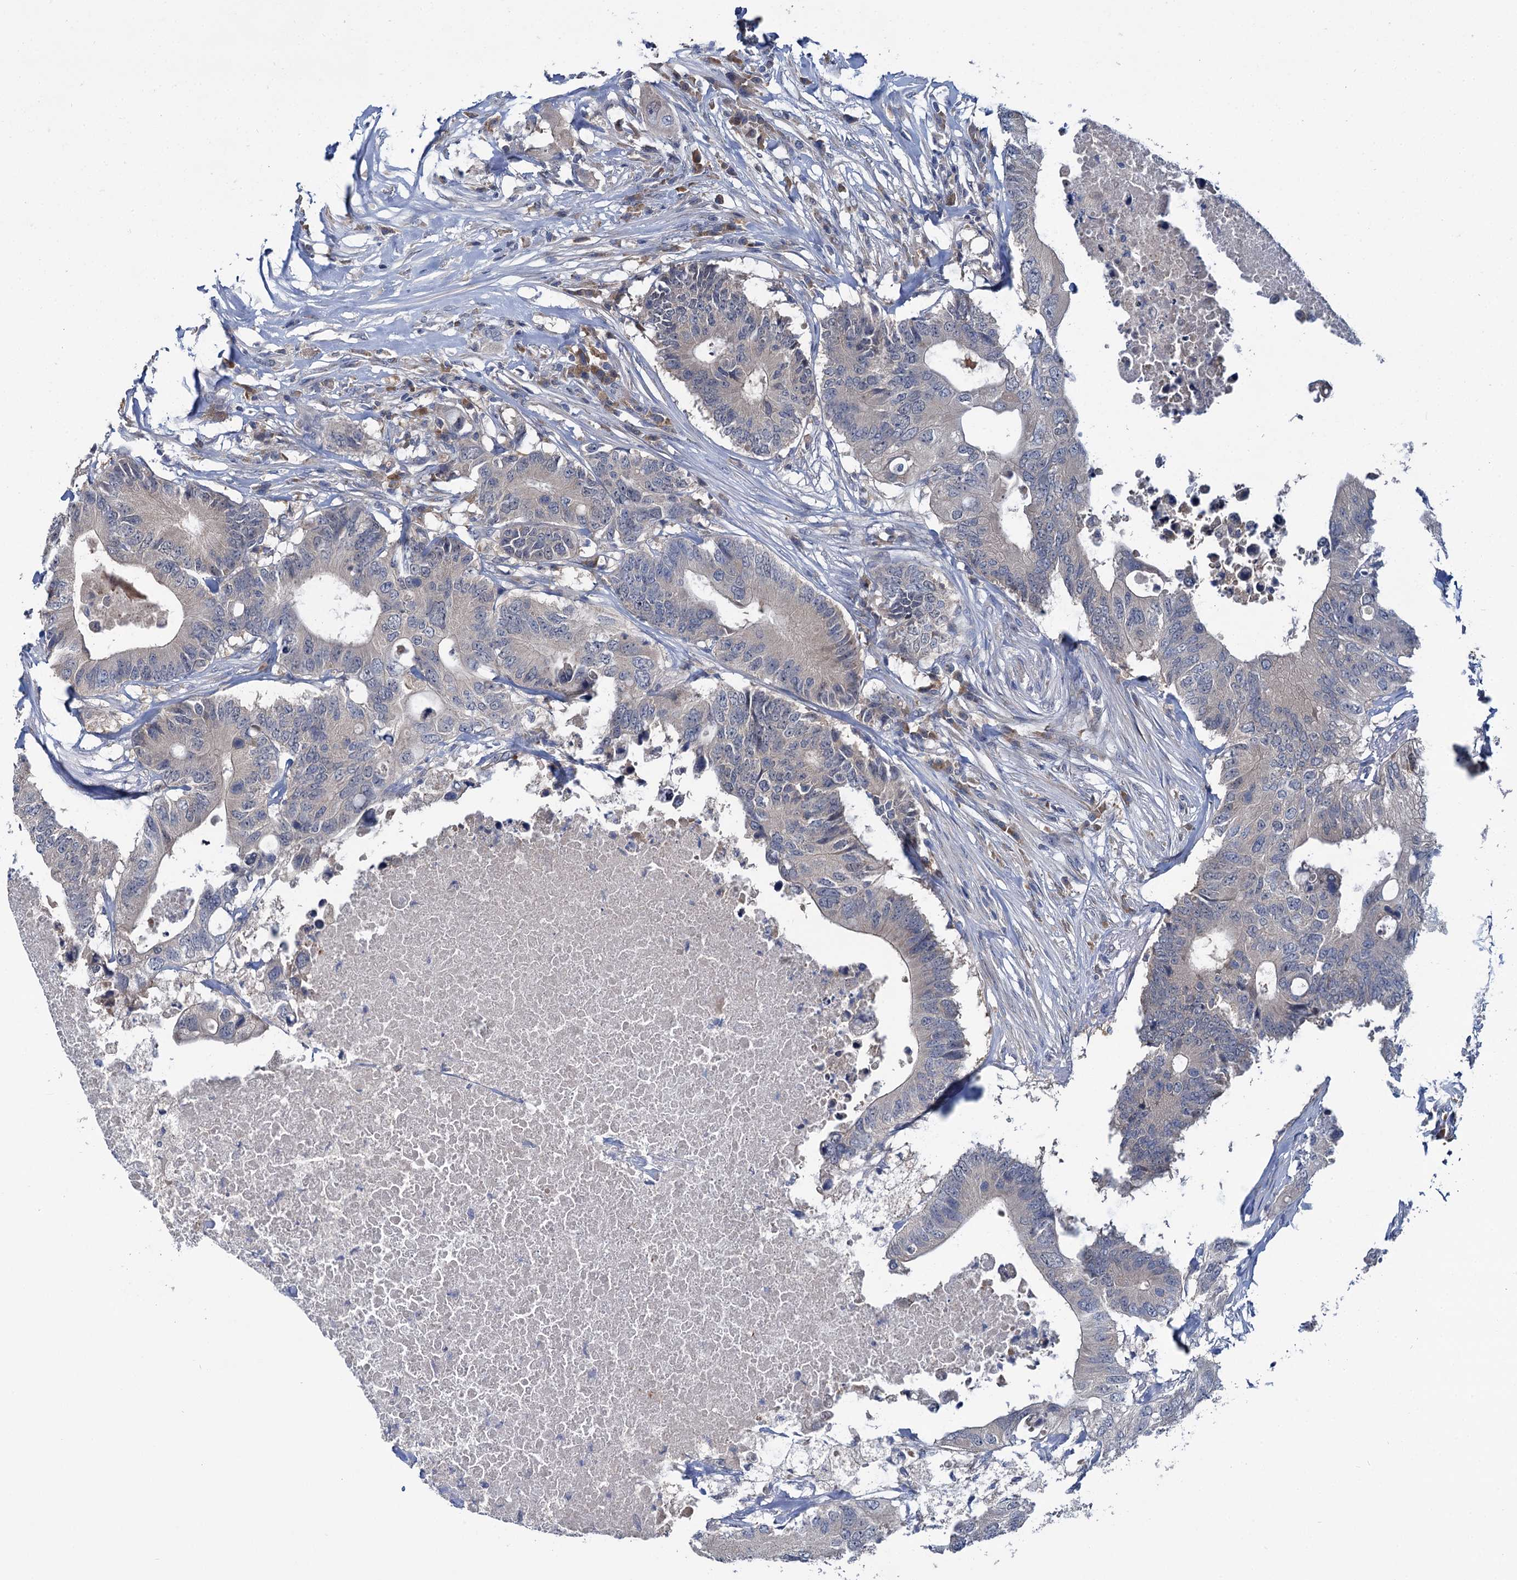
{"staining": {"intensity": "negative", "quantity": "none", "location": "none"}, "tissue": "colorectal cancer", "cell_type": "Tumor cells", "image_type": "cancer", "snomed": [{"axis": "morphology", "description": "Adenocarcinoma, NOS"}, {"axis": "topography", "description": "Colon"}], "caption": "A histopathology image of colorectal cancer stained for a protein shows no brown staining in tumor cells. (DAB (3,3'-diaminobenzidine) IHC, high magnification).", "gene": "ANKRD42", "patient": {"sex": "male", "age": 71}}